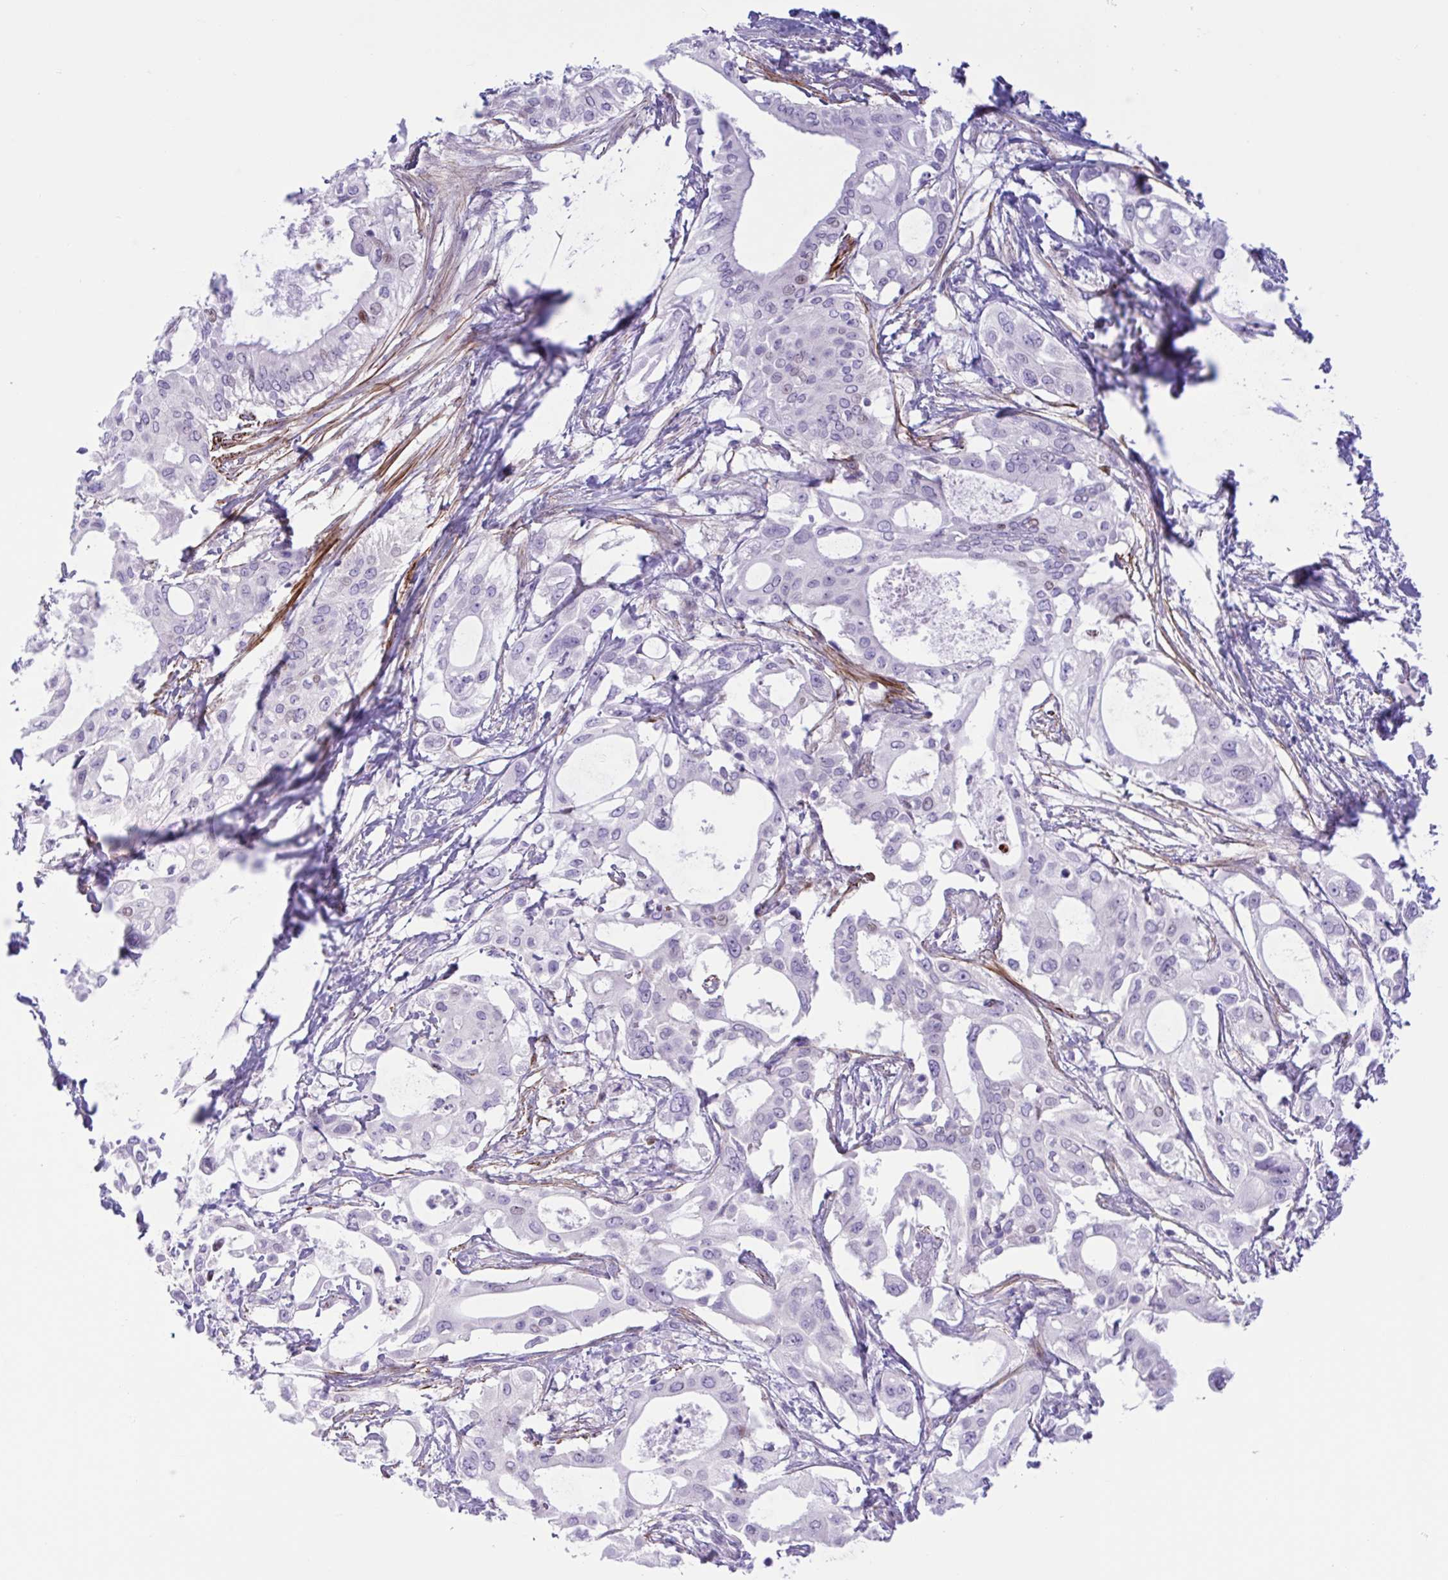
{"staining": {"intensity": "negative", "quantity": "none", "location": "none"}, "tissue": "pancreatic cancer", "cell_type": "Tumor cells", "image_type": "cancer", "snomed": [{"axis": "morphology", "description": "Adenocarcinoma, NOS"}, {"axis": "topography", "description": "Pancreas"}], "caption": "DAB (3,3'-diaminobenzidine) immunohistochemical staining of human pancreatic cancer (adenocarcinoma) demonstrates no significant expression in tumor cells.", "gene": "AHCYL2", "patient": {"sex": "female", "age": 68}}